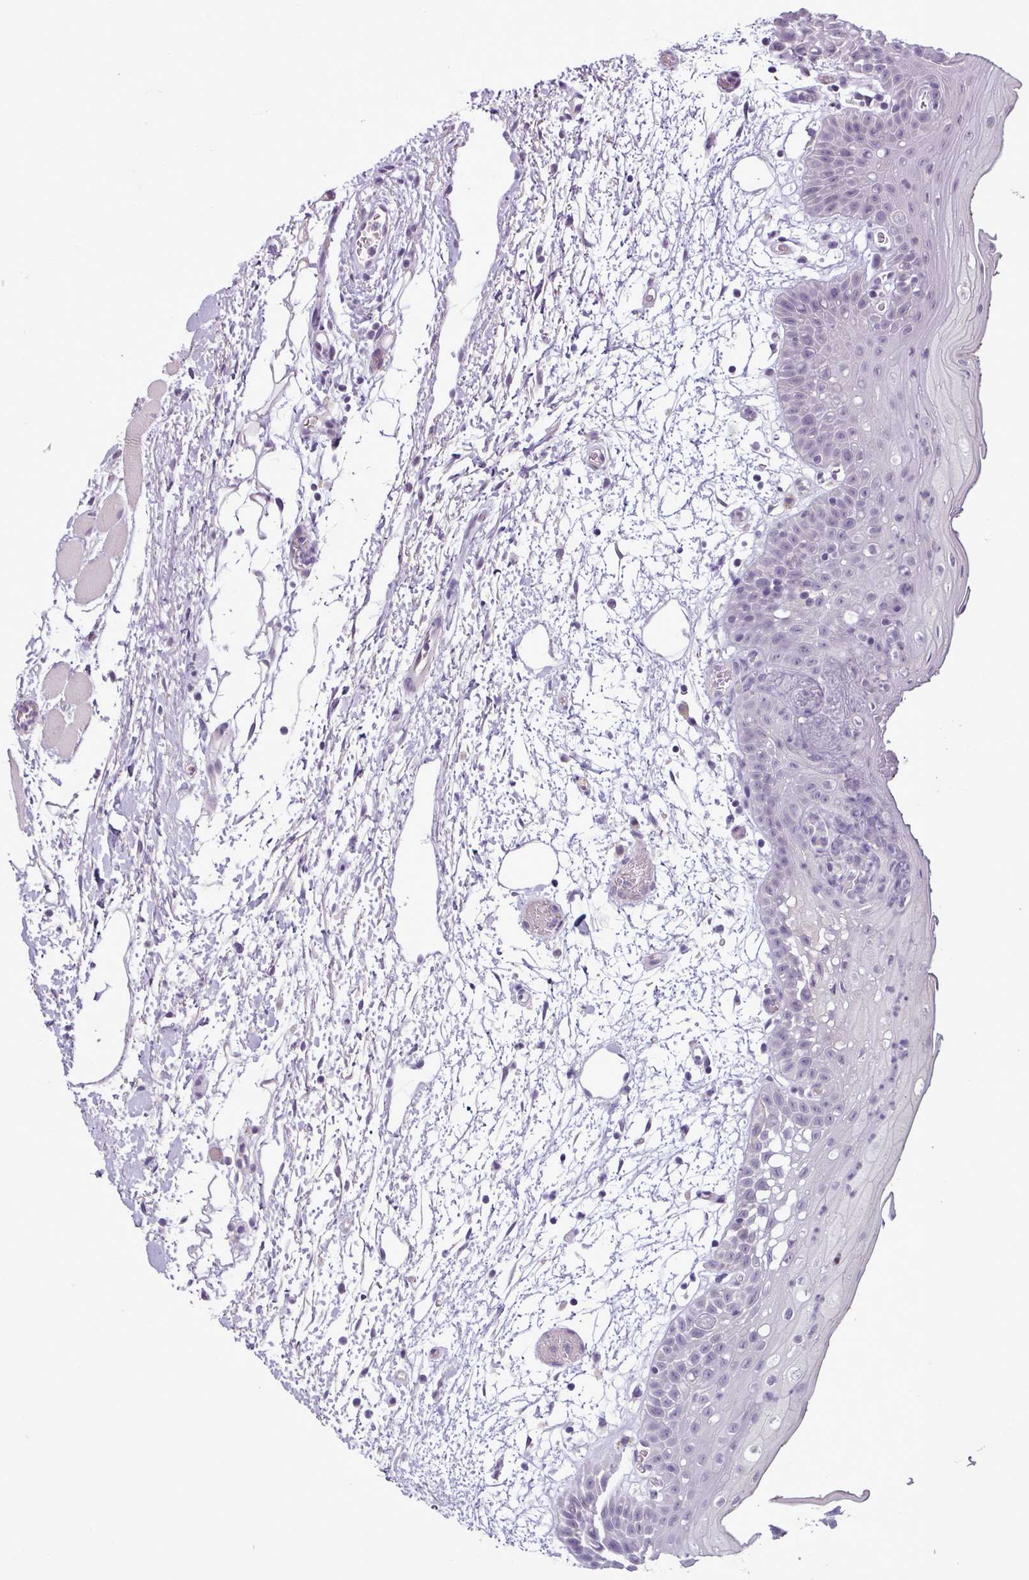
{"staining": {"intensity": "negative", "quantity": "none", "location": "none"}, "tissue": "oral mucosa", "cell_type": "Squamous epithelial cells", "image_type": "normal", "snomed": [{"axis": "morphology", "description": "Normal tissue, NOS"}, {"axis": "topography", "description": "Oral tissue"}, {"axis": "topography", "description": "Tounge, NOS"}], "caption": "An IHC image of benign oral mucosa is shown. There is no staining in squamous epithelial cells of oral mucosa. Brightfield microscopy of IHC stained with DAB (3,3'-diaminobenzidine) (brown) and hematoxylin (blue), captured at high magnification.", "gene": "C9orf24", "patient": {"sex": "female", "age": 59}}